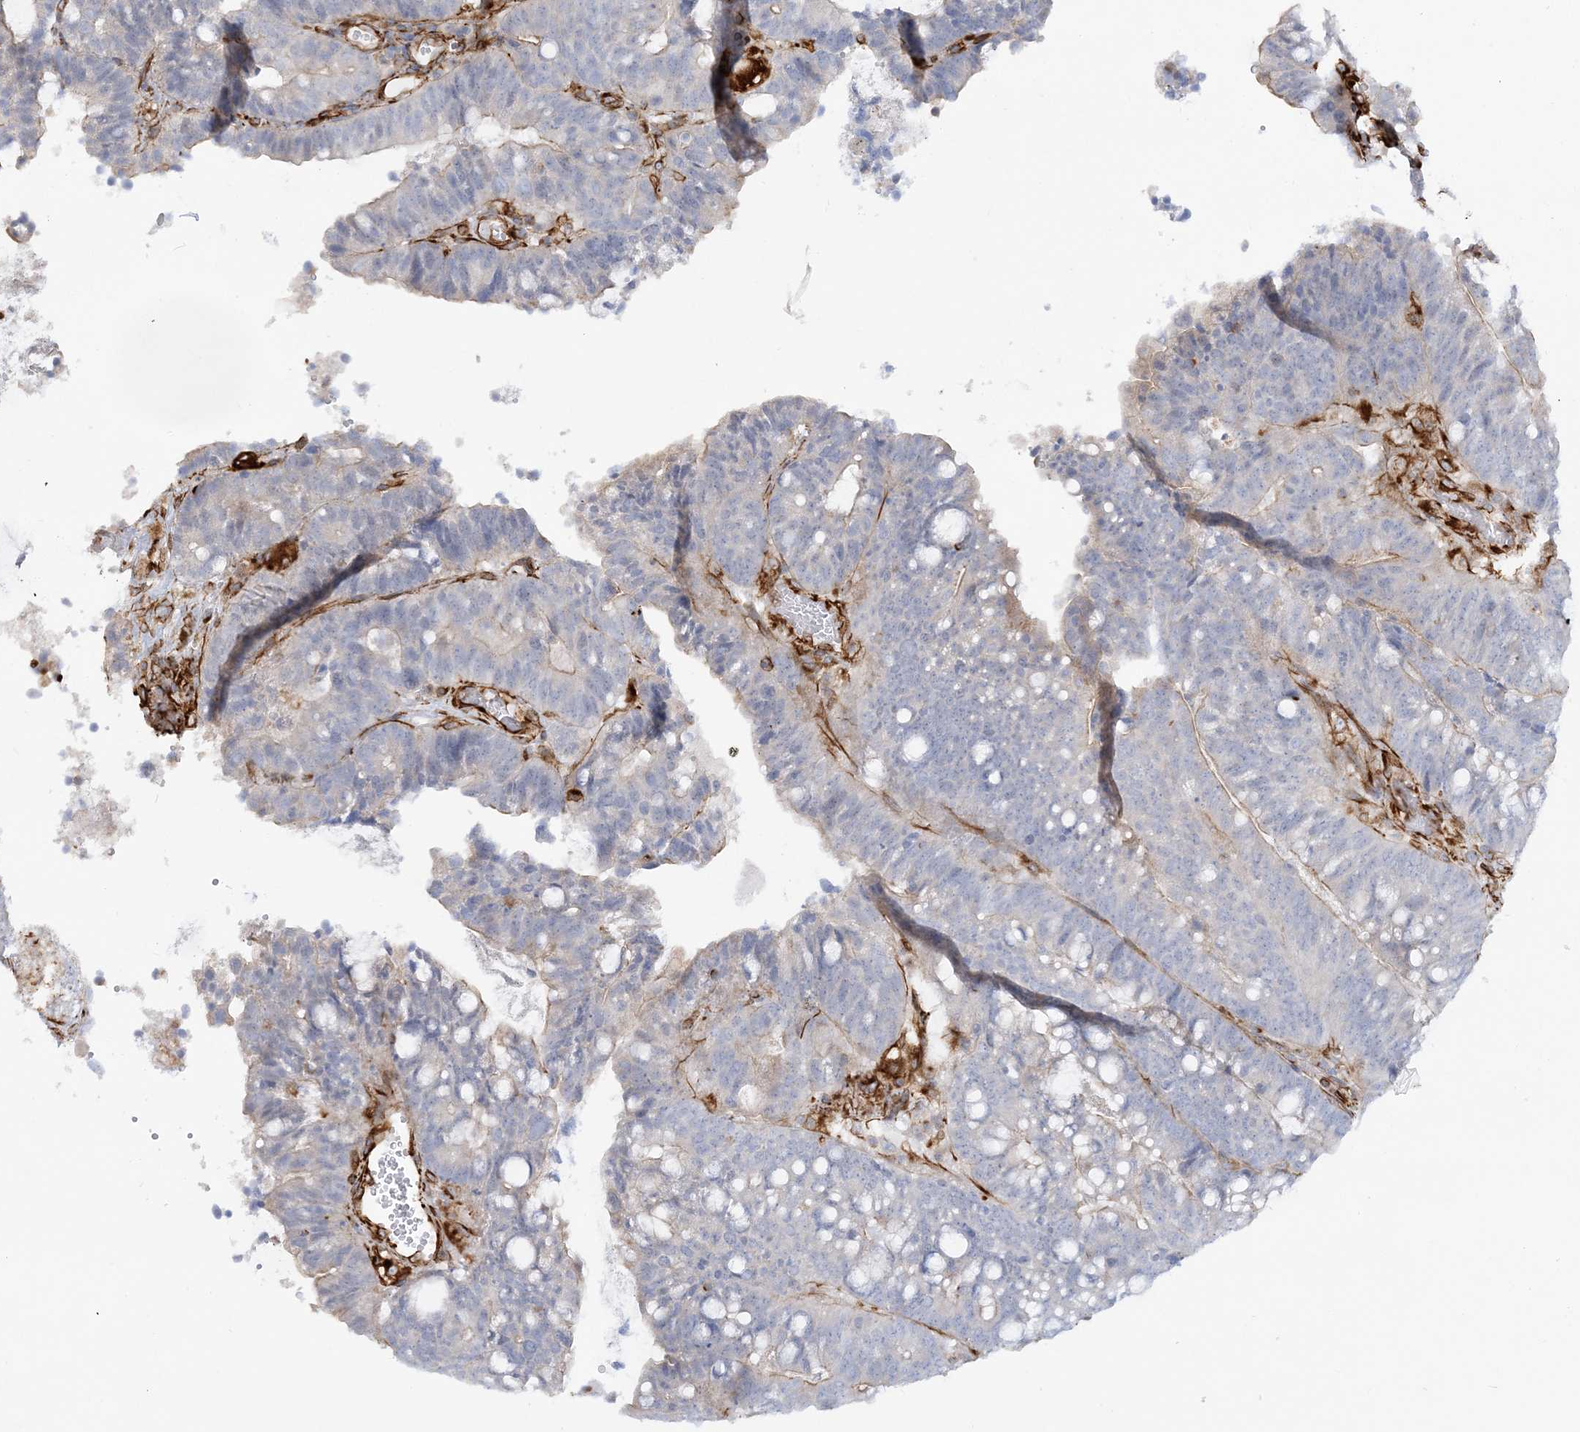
{"staining": {"intensity": "negative", "quantity": "none", "location": "none"}, "tissue": "colorectal cancer", "cell_type": "Tumor cells", "image_type": "cancer", "snomed": [{"axis": "morphology", "description": "Adenocarcinoma, NOS"}, {"axis": "topography", "description": "Colon"}], "caption": "A high-resolution histopathology image shows IHC staining of adenocarcinoma (colorectal), which displays no significant positivity in tumor cells. (Immunohistochemistry, brightfield microscopy, high magnification).", "gene": "SCLT1", "patient": {"sex": "female", "age": 66}}